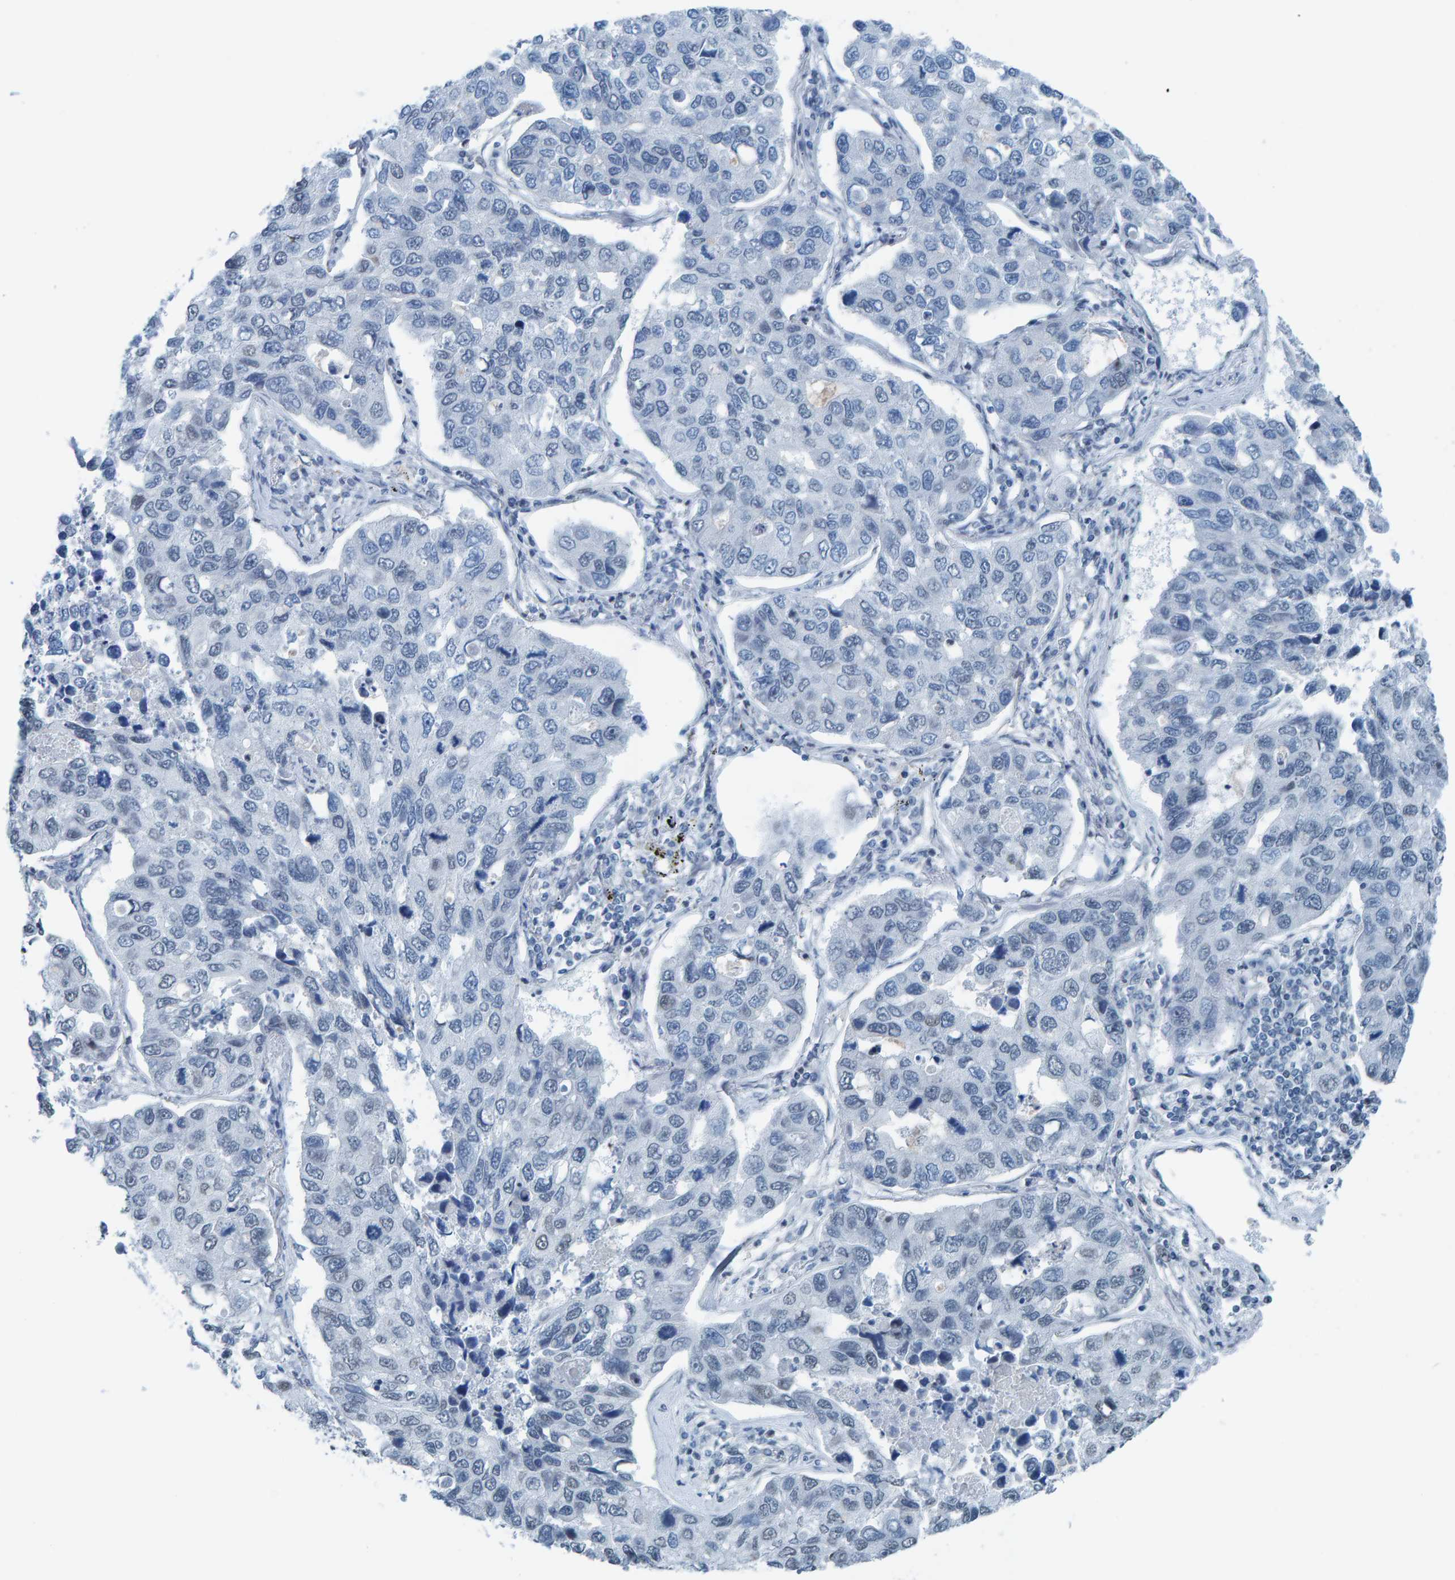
{"staining": {"intensity": "negative", "quantity": "none", "location": "none"}, "tissue": "lung cancer", "cell_type": "Tumor cells", "image_type": "cancer", "snomed": [{"axis": "morphology", "description": "Adenocarcinoma, NOS"}, {"axis": "topography", "description": "Lung"}], "caption": "Tumor cells show no significant staining in lung cancer (adenocarcinoma).", "gene": "CNP", "patient": {"sex": "male", "age": 64}}